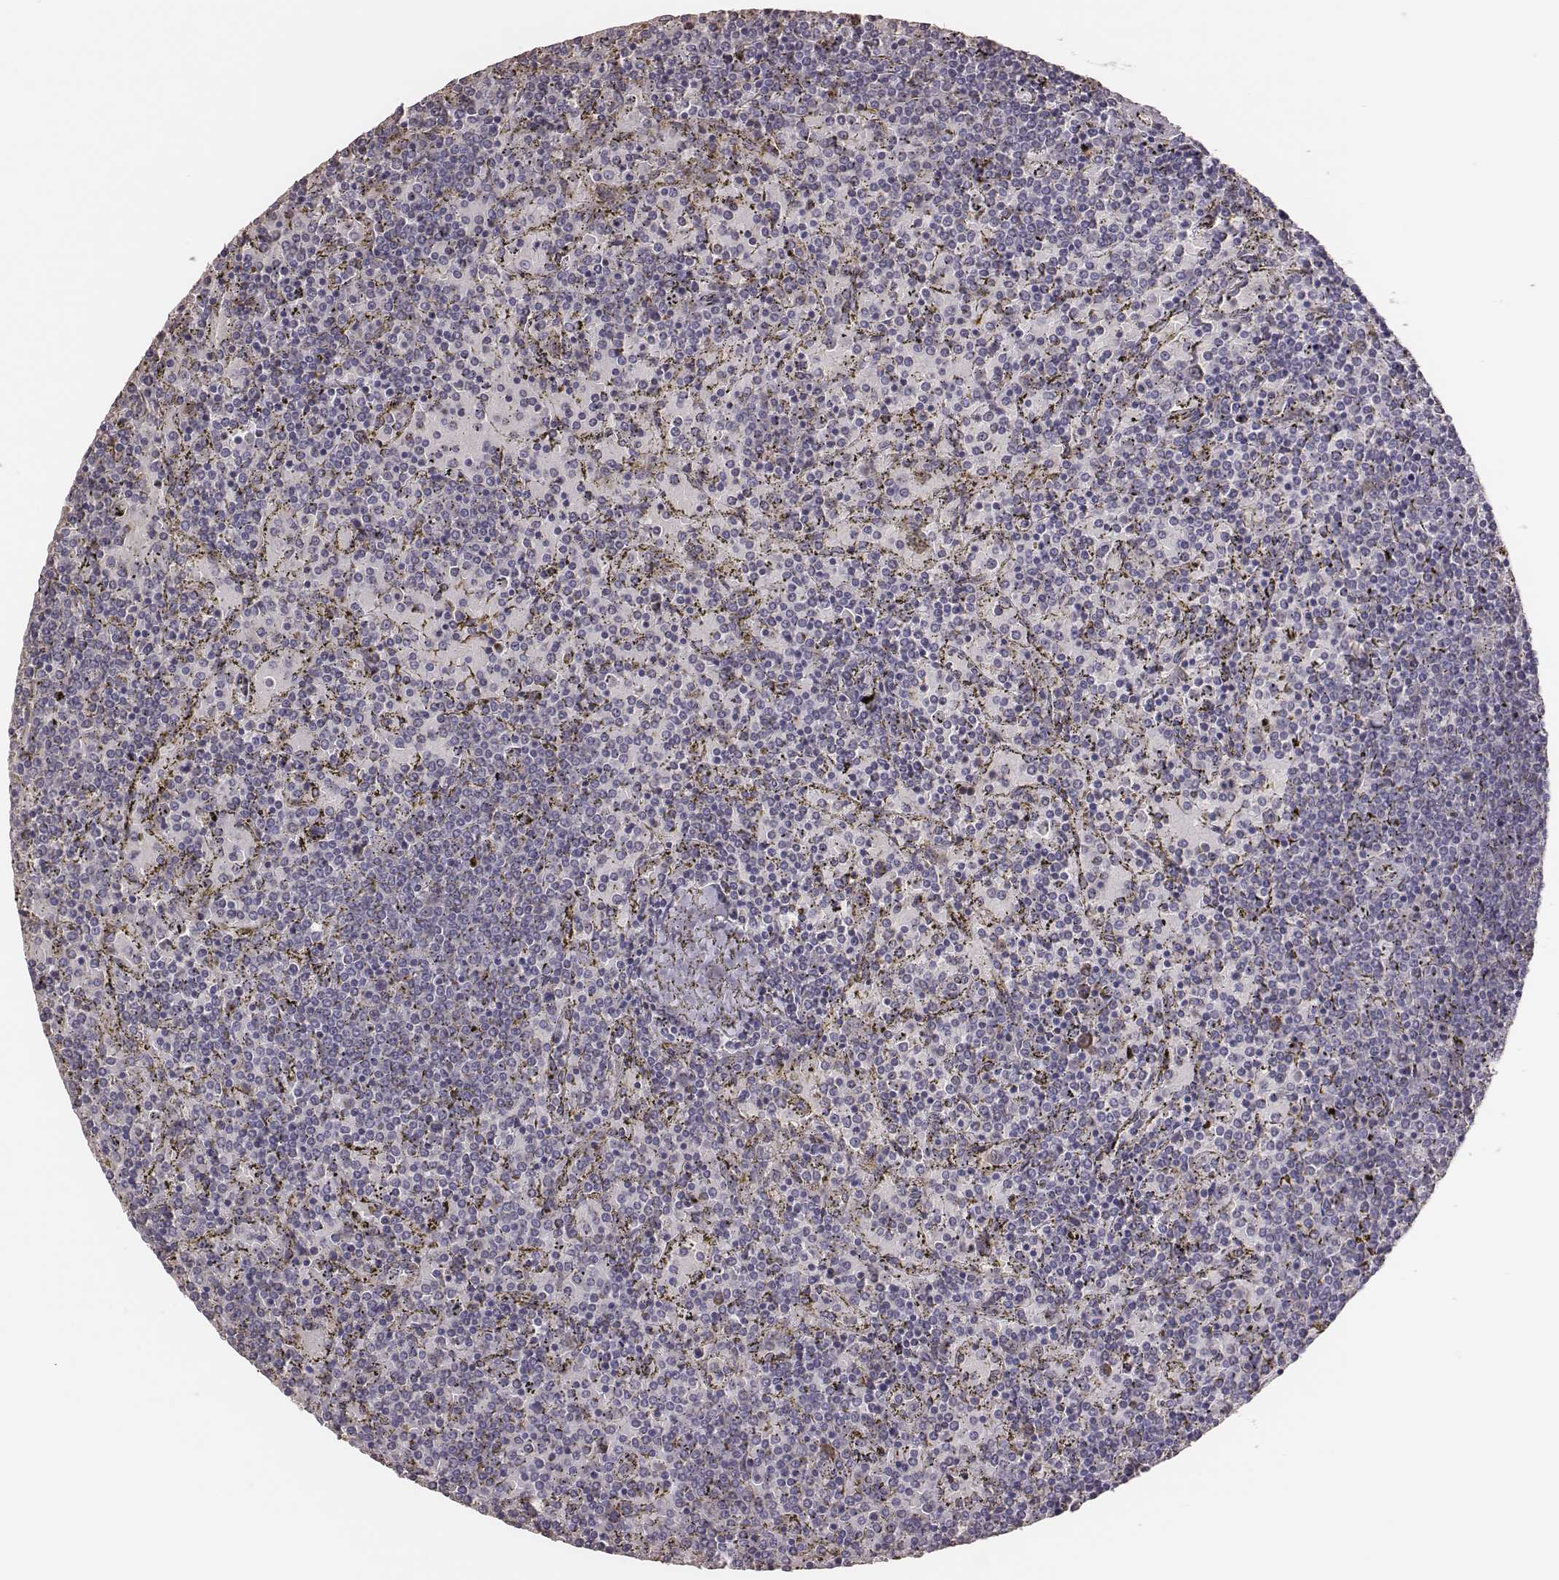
{"staining": {"intensity": "negative", "quantity": "none", "location": "none"}, "tissue": "lymphoma", "cell_type": "Tumor cells", "image_type": "cancer", "snomed": [{"axis": "morphology", "description": "Malignant lymphoma, non-Hodgkin's type, Low grade"}, {"axis": "topography", "description": "Spleen"}], "caption": "Tumor cells are negative for protein expression in human lymphoma.", "gene": "PBK", "patient": {"sex": "female", "age": 77}}